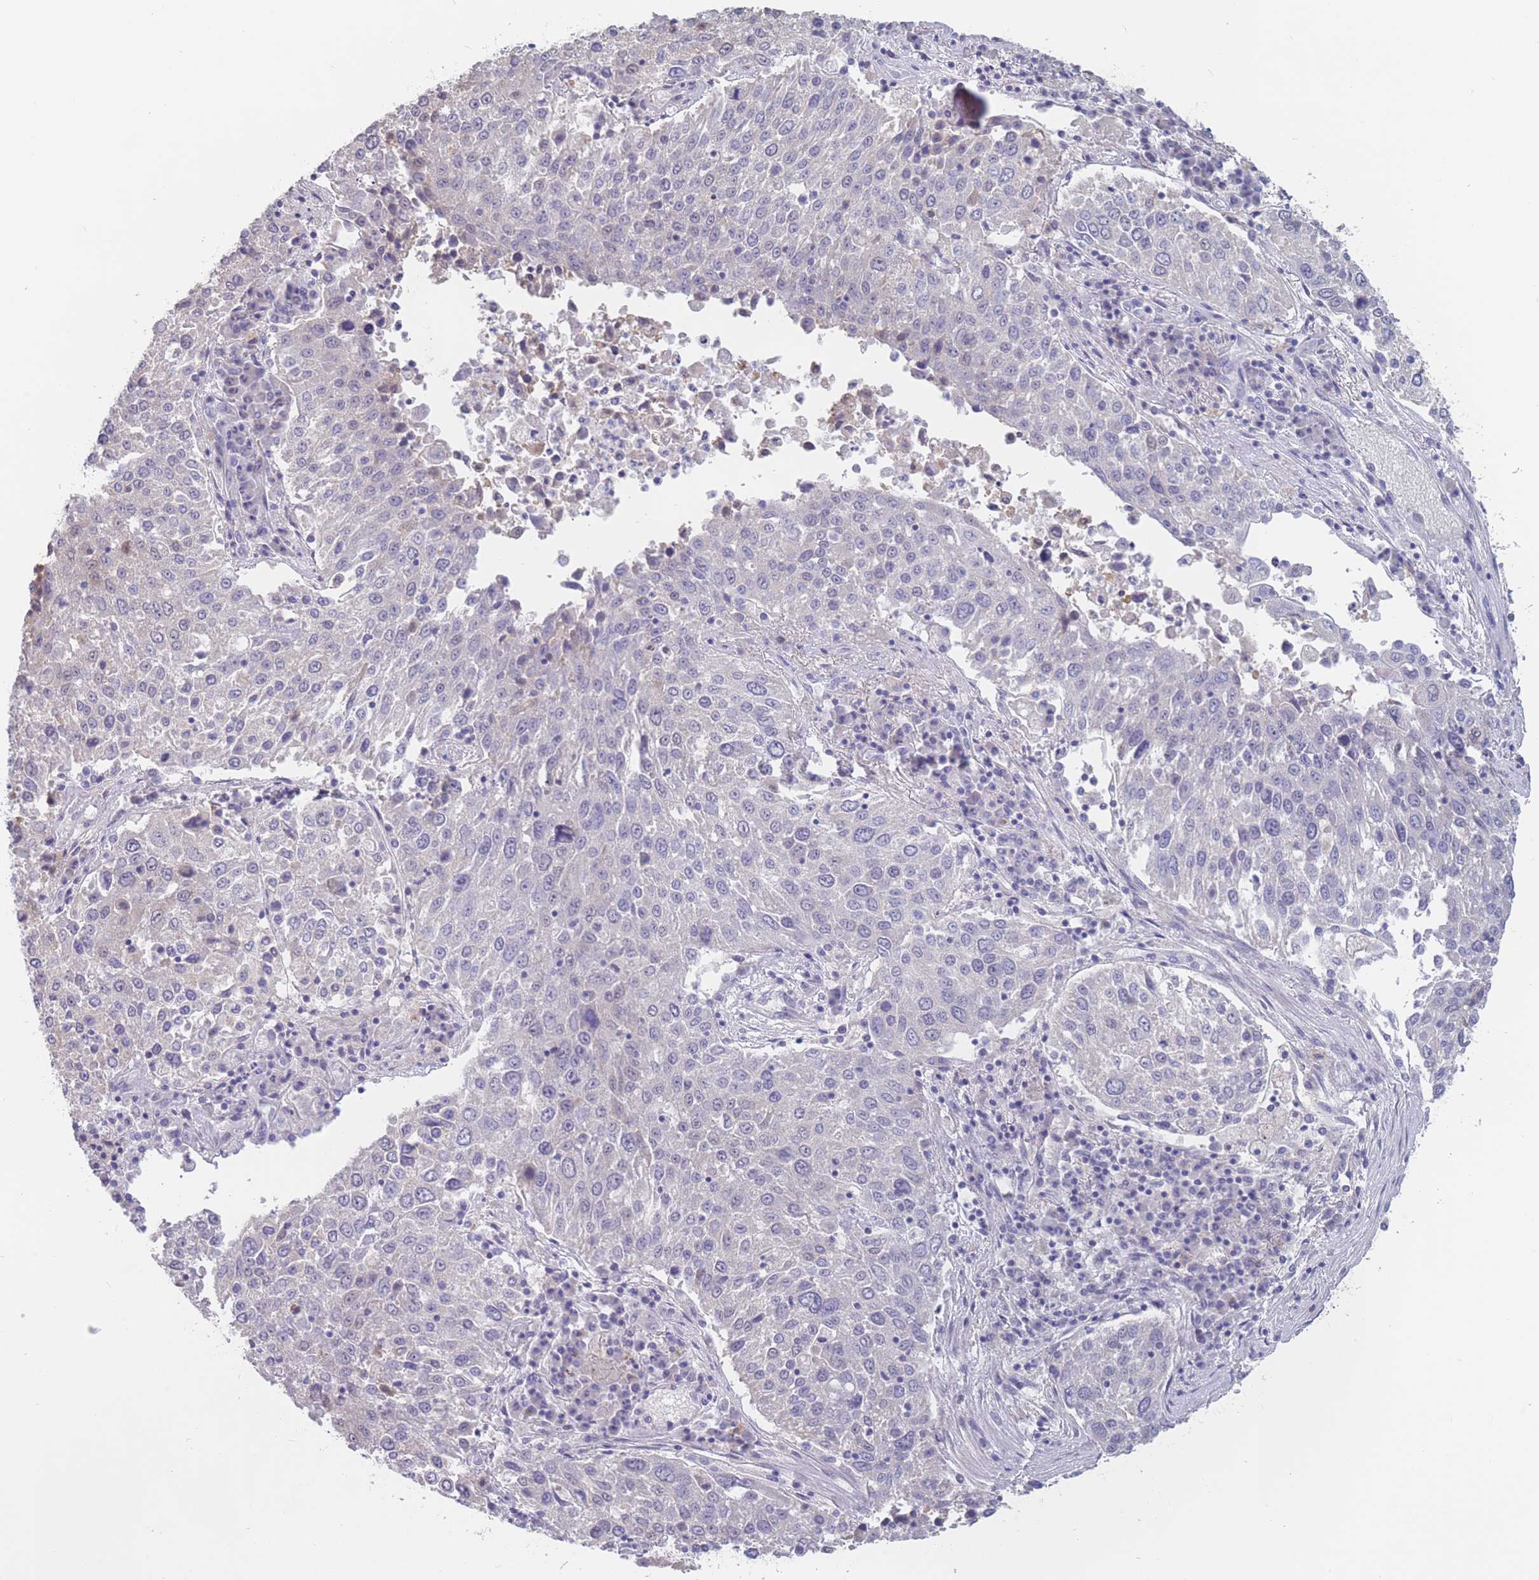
{"staining": {"intensity": "negative", "quantity": "none", "location": "none"}, "tissue": "lung cancer", "cell_type": "Tumor cells", "image_type": "cancer", "snomed": [{"axis": "morphology", "description": "Squamous cell carcinoma, NOS"}, {"axis": "topography", "description": "Lung"}], "caption": "Micrograph shows no protein staining in tumor cells of squamous cell carcinoma (lung) tissue. (Brightfield microscopy of DAB immunohistochemistry at high magnification).", "gene": "CYP51A1", "patient": {"sex": "male", "age": 65}}